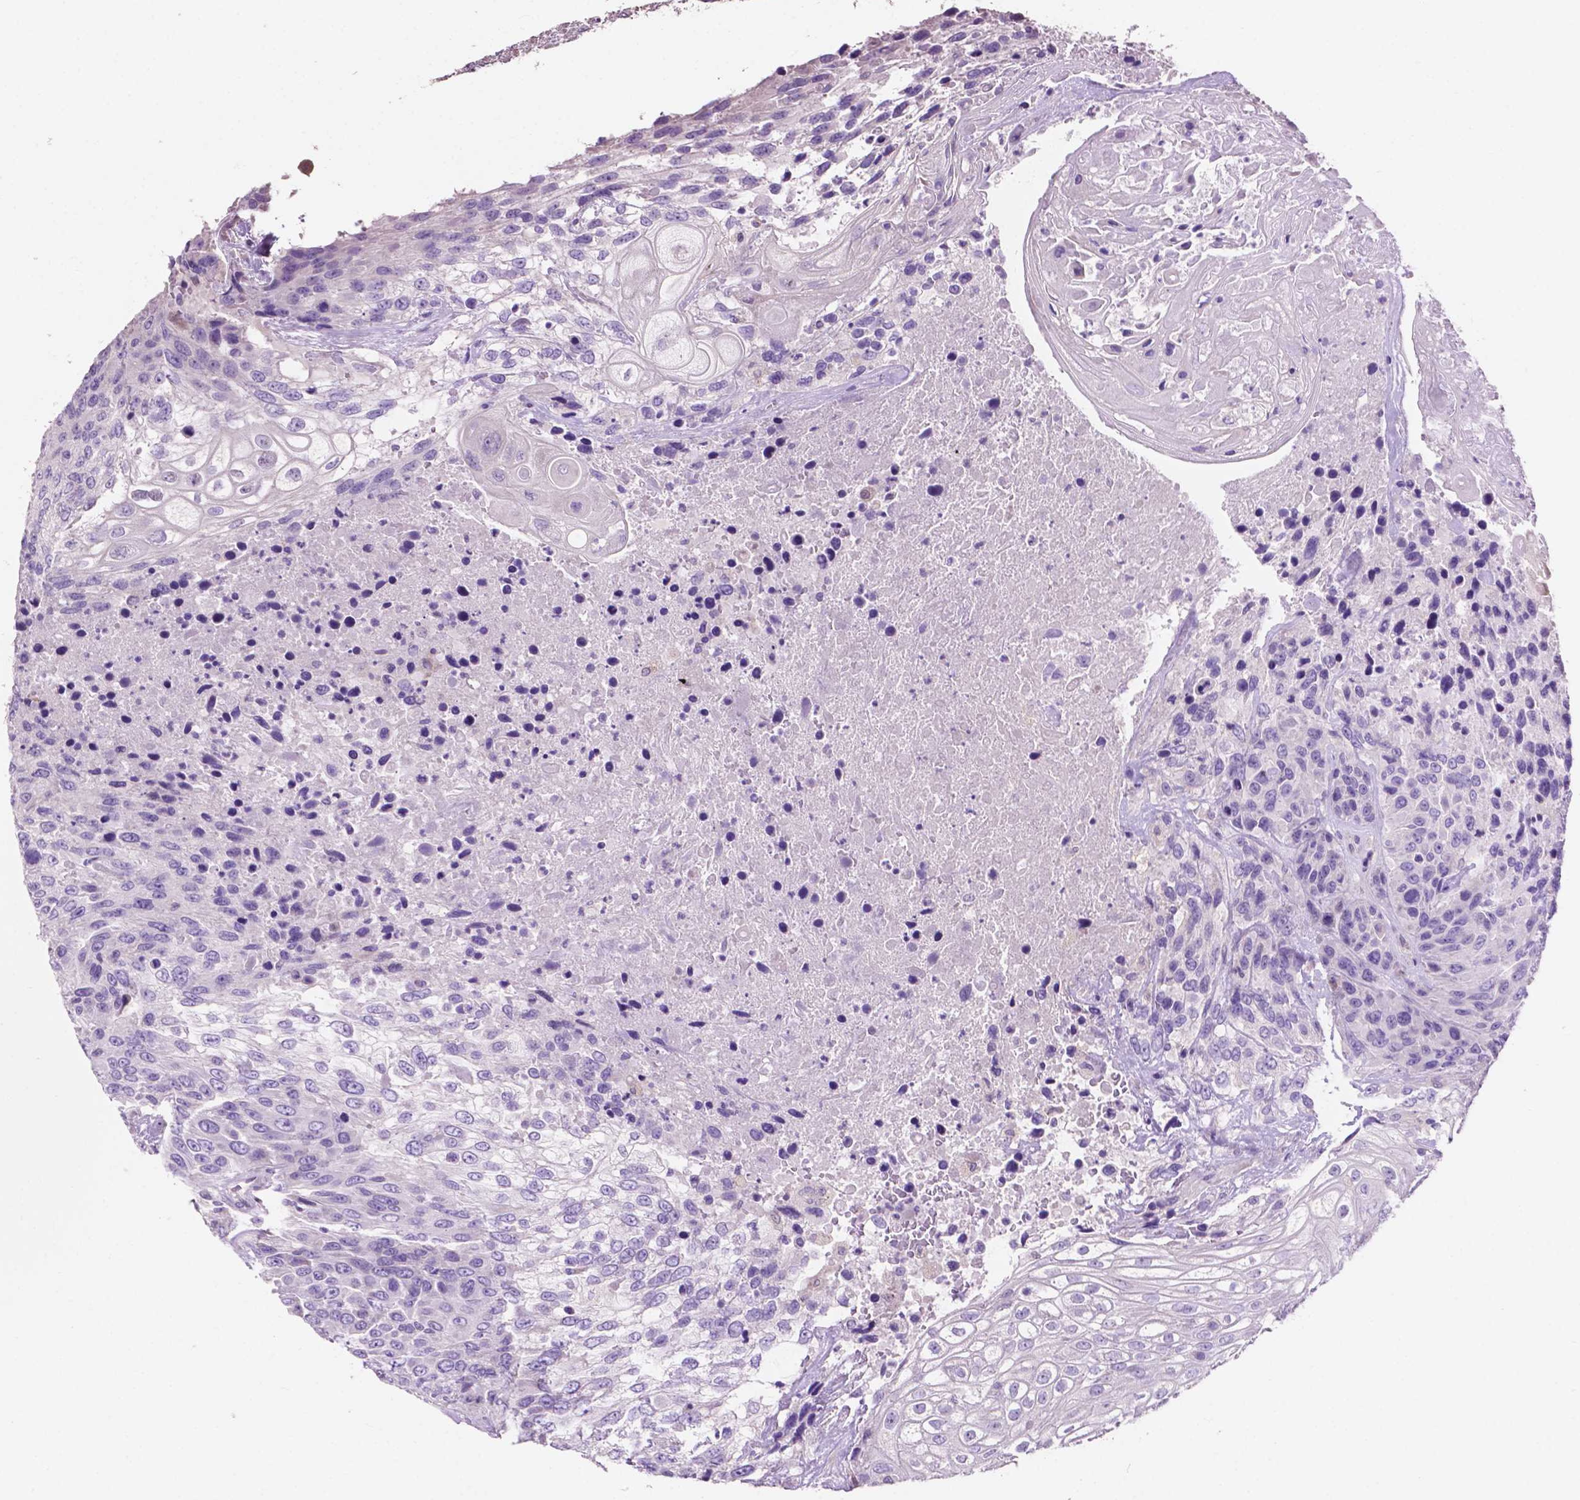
{"staining": {"intensity": "negative", "quantity": "none", "location": "none"}, "tissue": "urothelial cancer", "cell_type": "Tumor cells", "image_type": "cancer", "snomed": [{"axis": "morphology", "description": "Urothelial carcinoma, High grade"}, {"axis": "topography", "description": "Urinary bladder"}], "caption": "The IHC histopathology image has no significant positivity in tumor cells of urothelial cancer tissue. (DAB immunohistochemistry (IHC) visualized using brightfield microscopy, high magnification).", "gene": "CLDN17", "patient": {"sex": "female", "age": 70}}